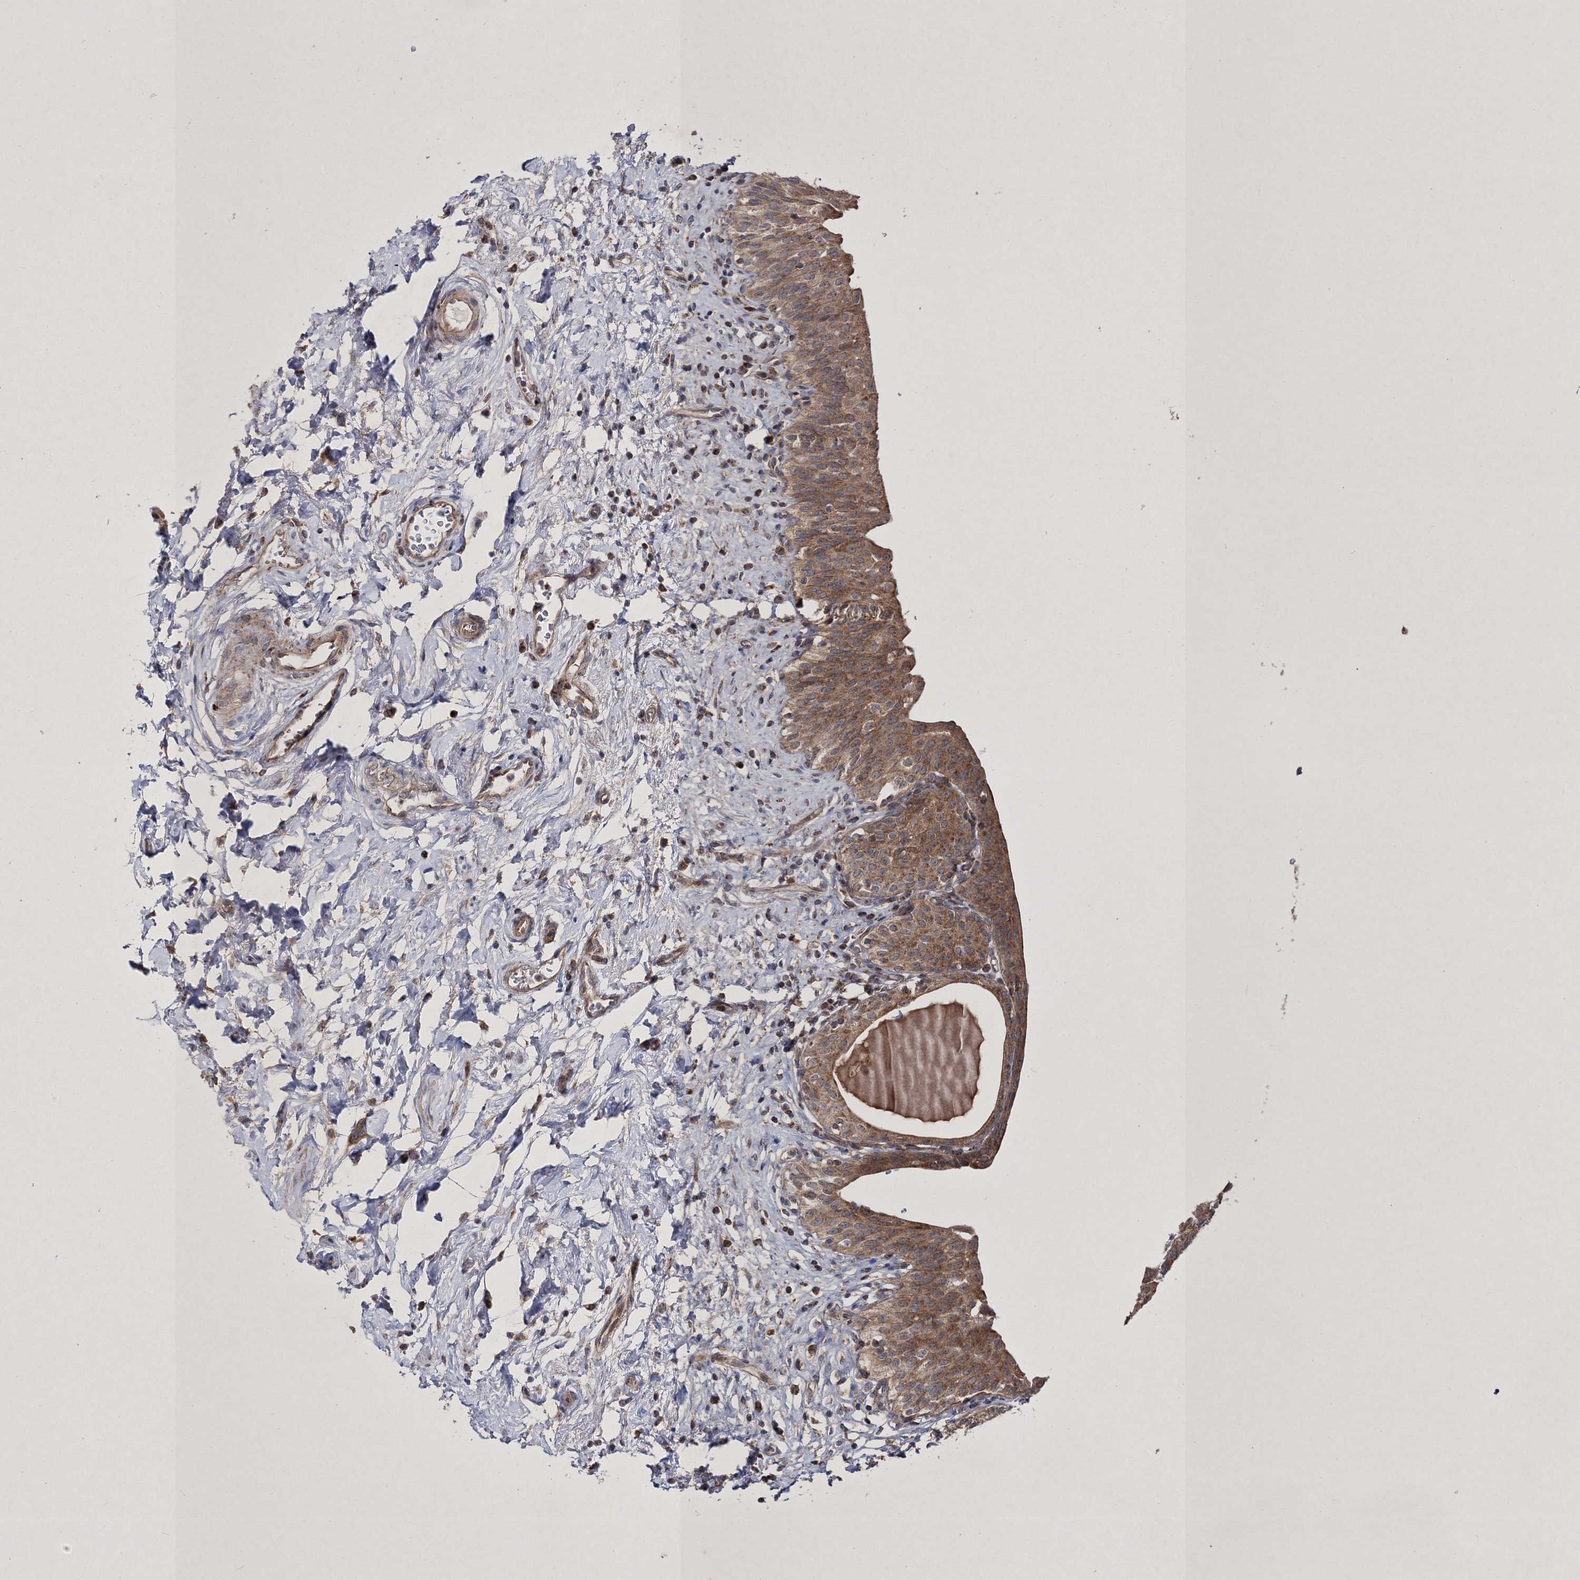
{"staining": {"intensity": "moderate", "quantity": ">75%", "location": "cytoplasmic/membranous"}, "tissue": "urinary bladder", "cell_type": "Urothelial cells", "image_type": "normal", "snomed": [{"axis": "morphology", "description": "Normal tissue, NOS"}, {"axis": "topography", "description": "Urinary bladder"}], "caption": "Protein staining of benign urinary bladder shows moderate cytoplasmic/membranous staining in about >75% of urothelial cells. The staining was performed using DAB, with brown indicating positive protein expression. Nuclei are stained blue with hematoxylin.", "gene": "SCRN3", "patient": {"sex": "male", "age": 83}}